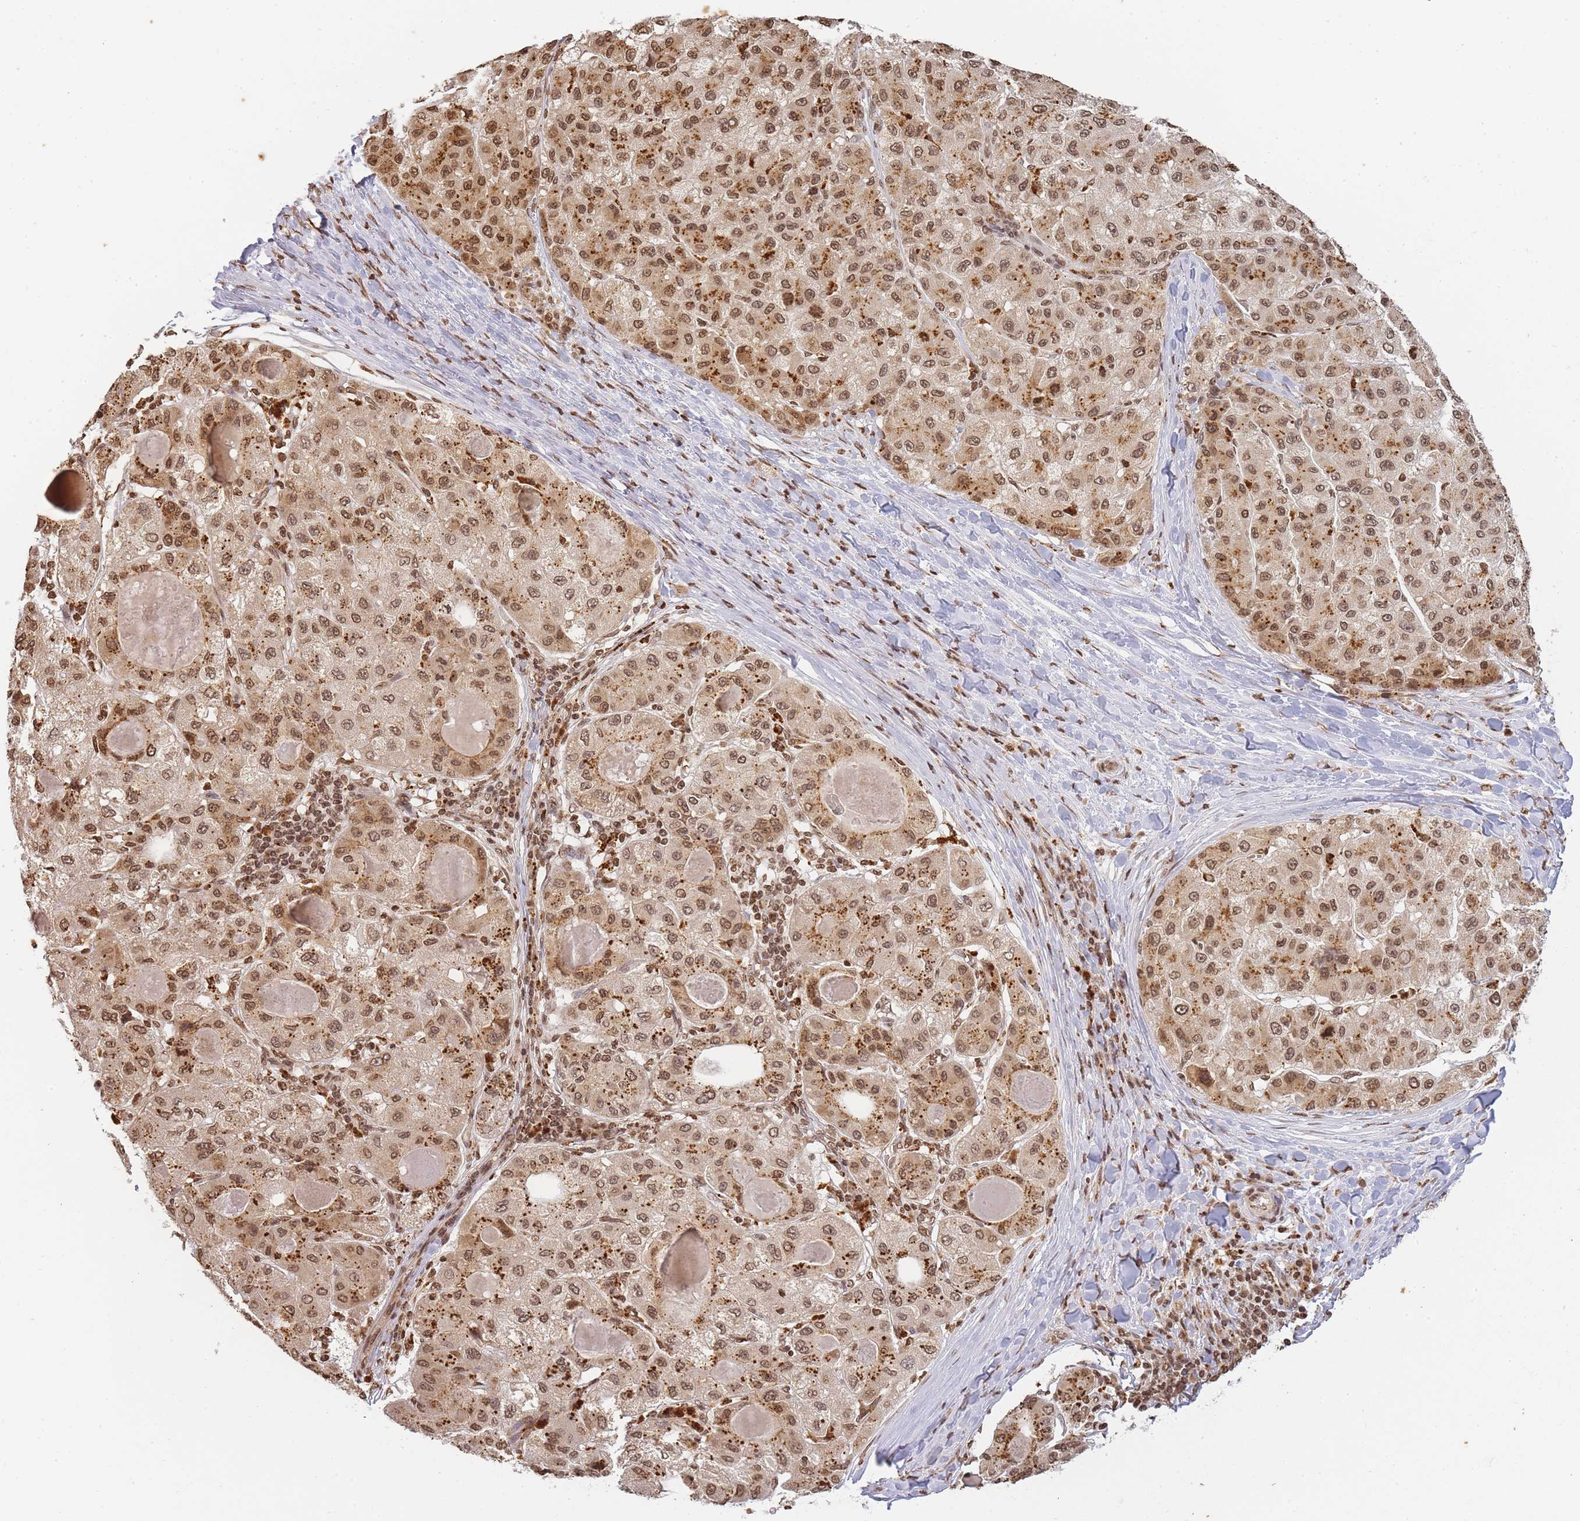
{"staining": {"intensity": "moderate", "quantity": ">75%", "location": "cytoplasmic/membranous,nuclear"}, "tissue": "liver cancer", "cell_type": "Tumor cells", "image_type": "cancer", "snomed": [{"axis": "morphology", "description": "Carcinoma, Hepatocellular, NOS"}, {"axis": "topography", "description": "Liver"}], "caption": "Hepatocellular carcinoma (liver) stained with a protein marker shows moderate staining in tumor cells.", "gene": "WWTR1", "patient": {"sex": "male", "age": 80}}